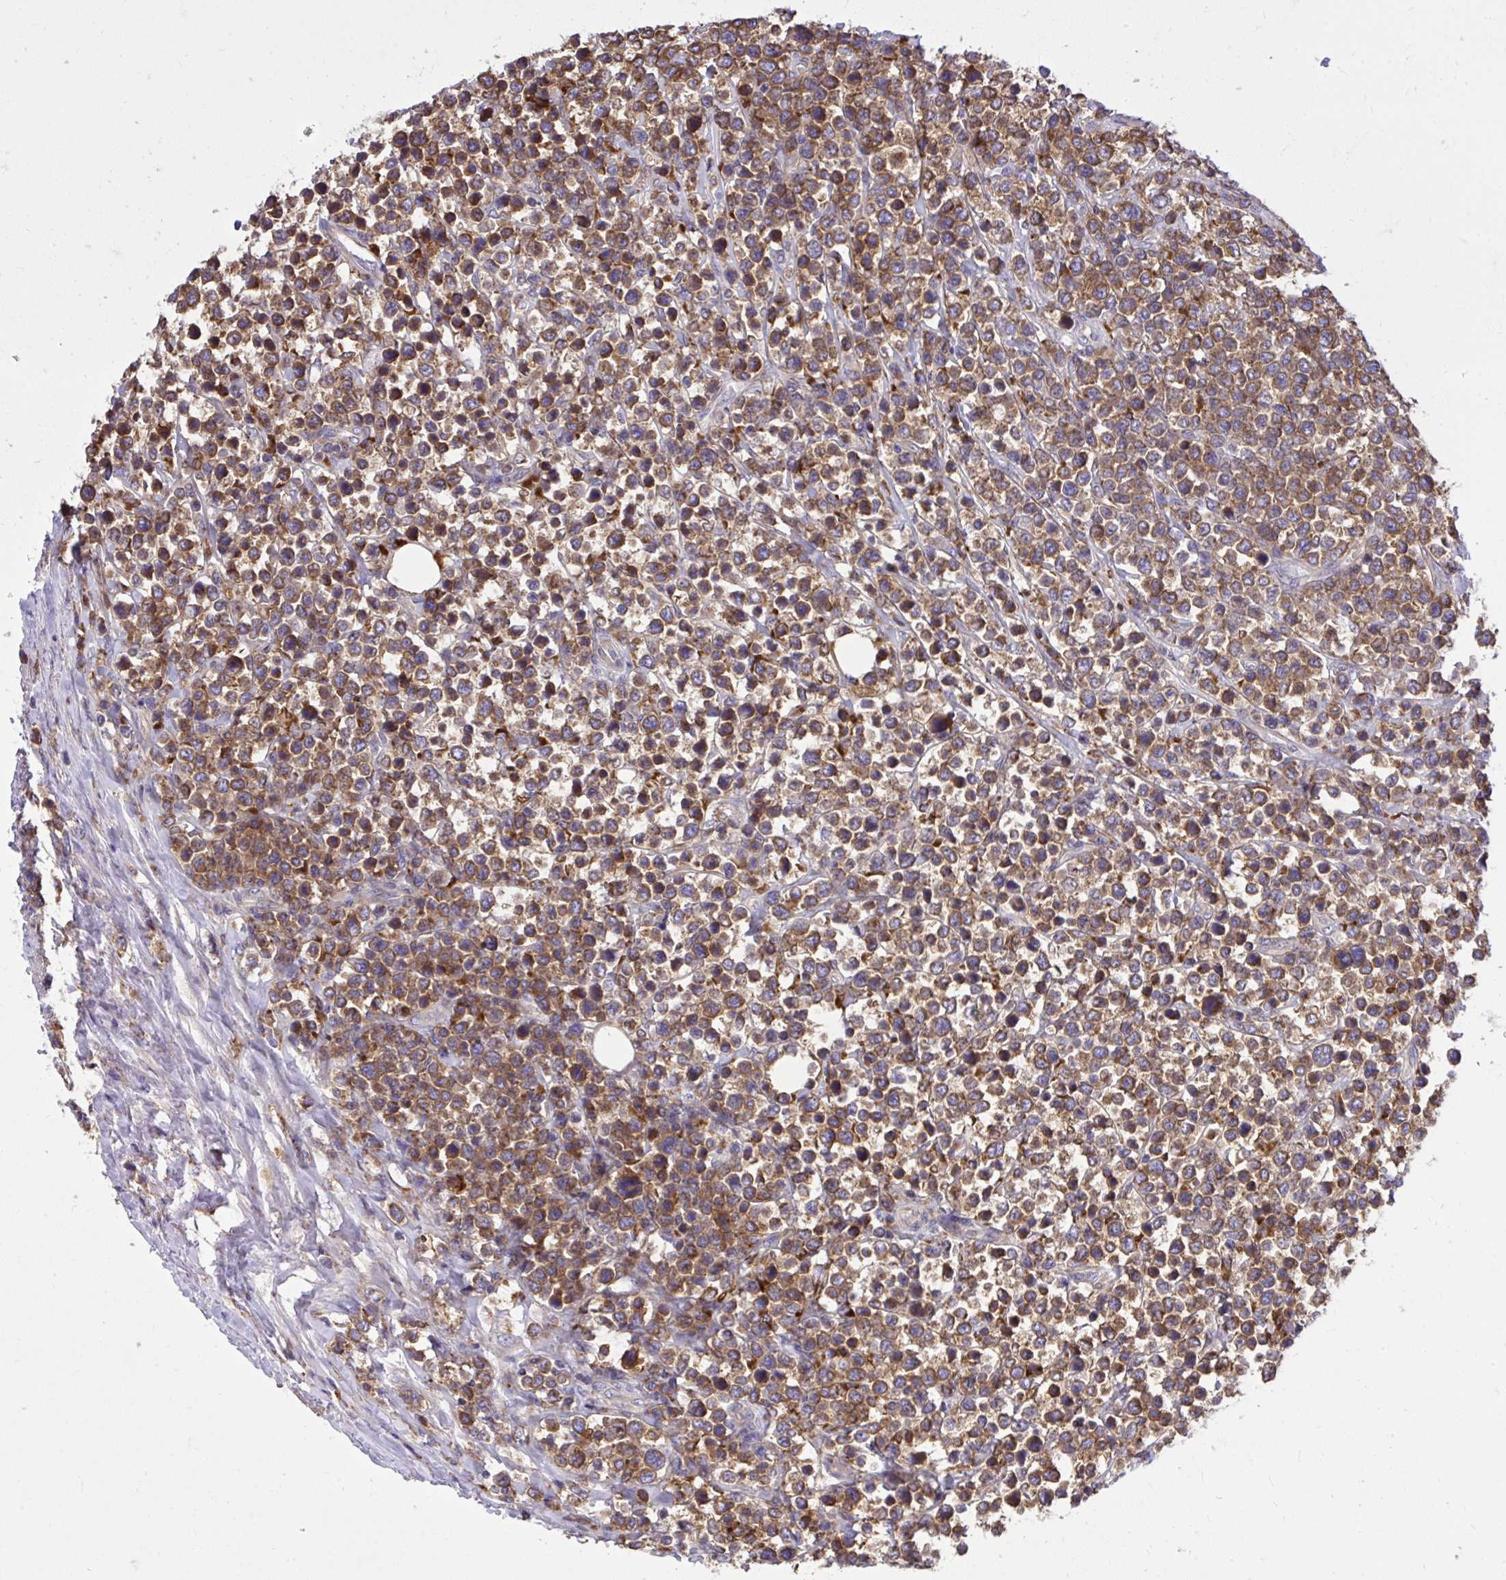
{"staining": {"intensity": "moderate", "quantity": ">75%", "location": "cytoplasmic/membranous"}, "tissue": "lymphoma", "cell_type": "Tumor cells", "image_type": "cancer", "snomed": [{"axis": "morphology", "description": "Malignant lymphoma, non-Hodgkin's type, High grade"}, {"axis": "topography", "description": "Soft tissue"}], "caption": "Protein expression analysis of lymphoma shows moderate cytoplasmic/membranous staining in approximately >75% of tumor cells. (DAB (3,3'-diaminobenzidine) IHC with brightfield microscopy, high magnification).", "gene": "PAIP2", "patient": {"sex": "female", "age": 56}}